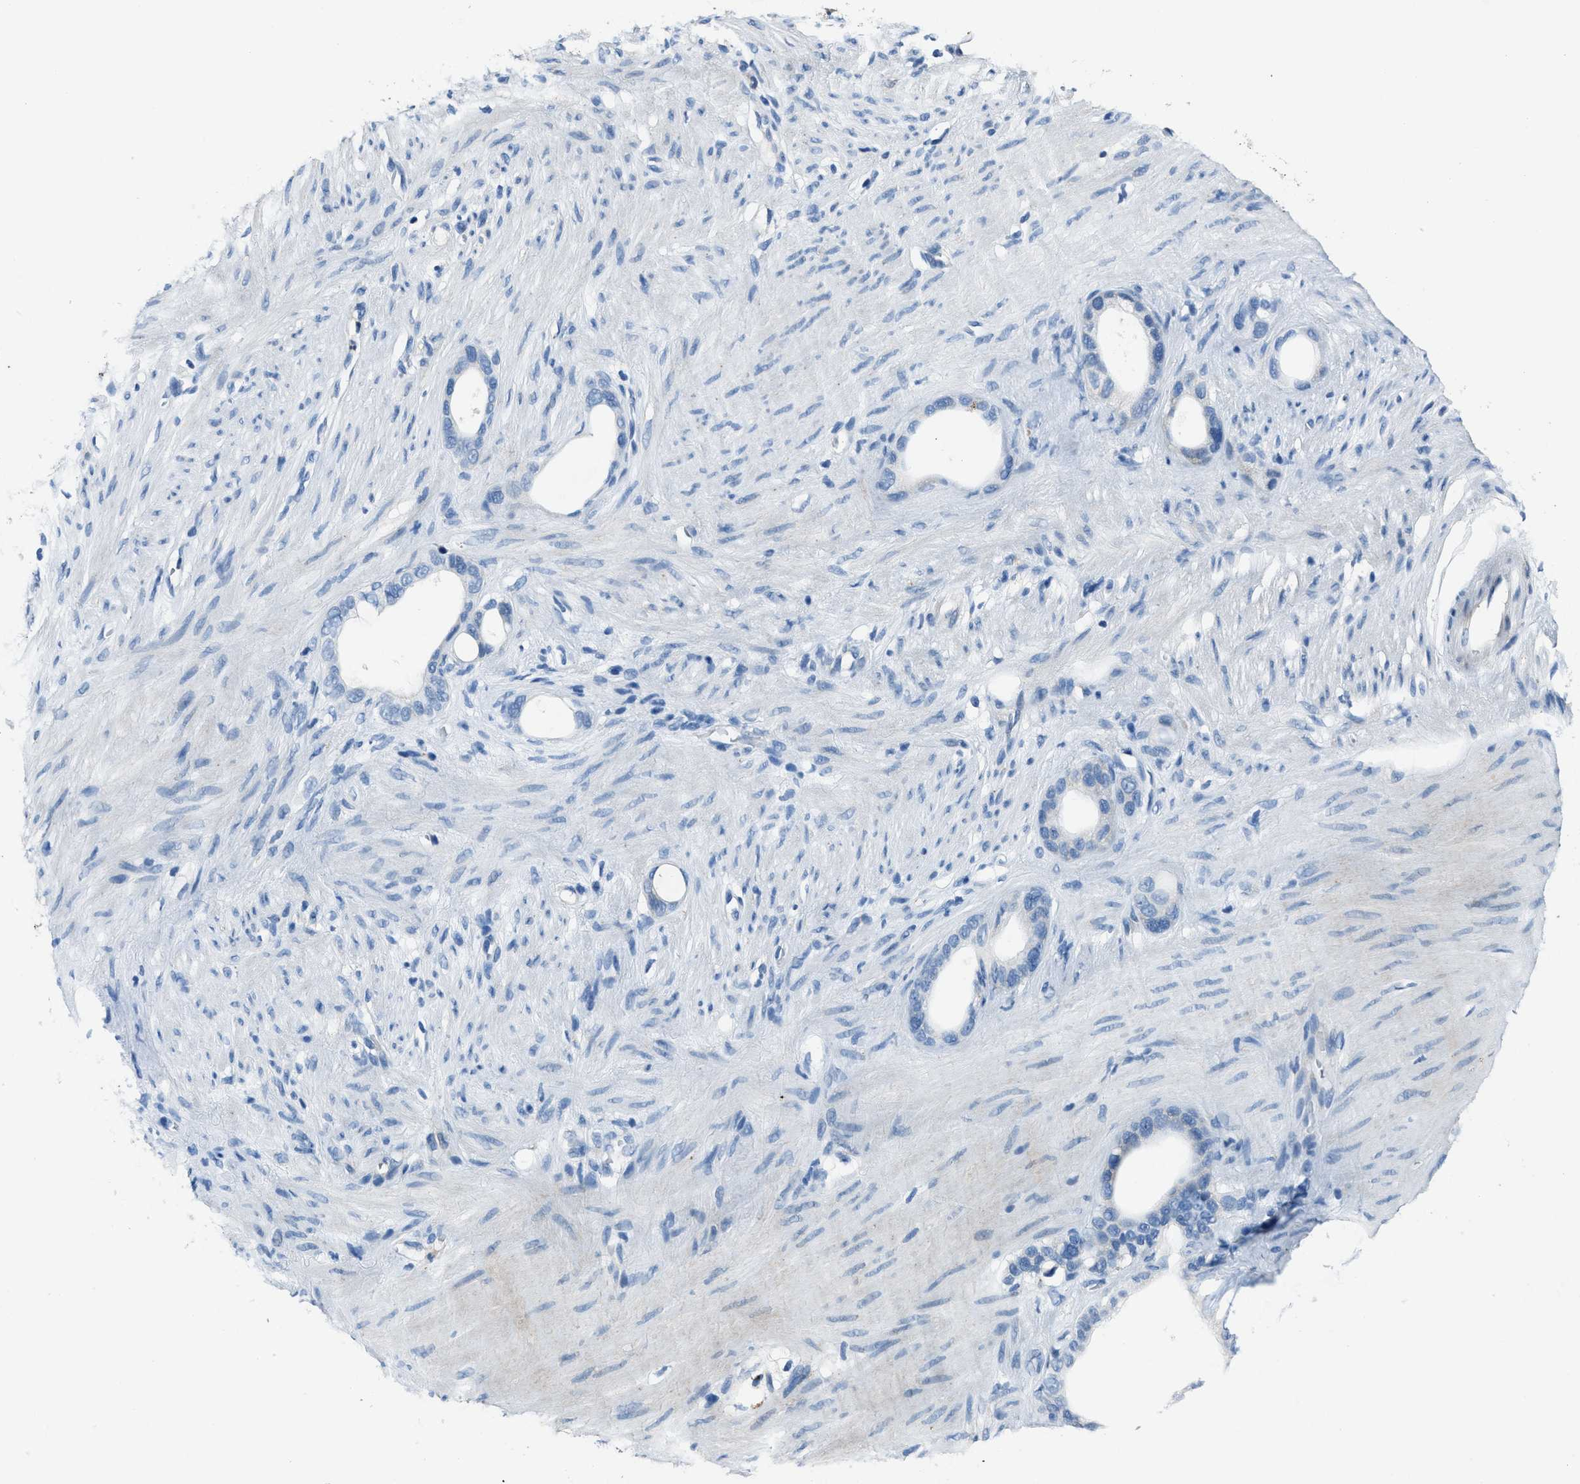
{"staining": {"intensity": "negative", "quantity": "none", "location": "none"}, "tissue": "stomach cancer", "cell_type": "Tumor cells", "image_type": "cancer", "snomed": [{"axis": "morphology", "description": "Adenocarcinoma, NOS"}, {"axis": "topography", "description": "Stomach"}], "caption": "Tumor cells are negative for brown protein staining in stomach cancer (adenocarcinoma).", "gene": "ADAM2", "patient": {"sex": "female", "age": 75}}